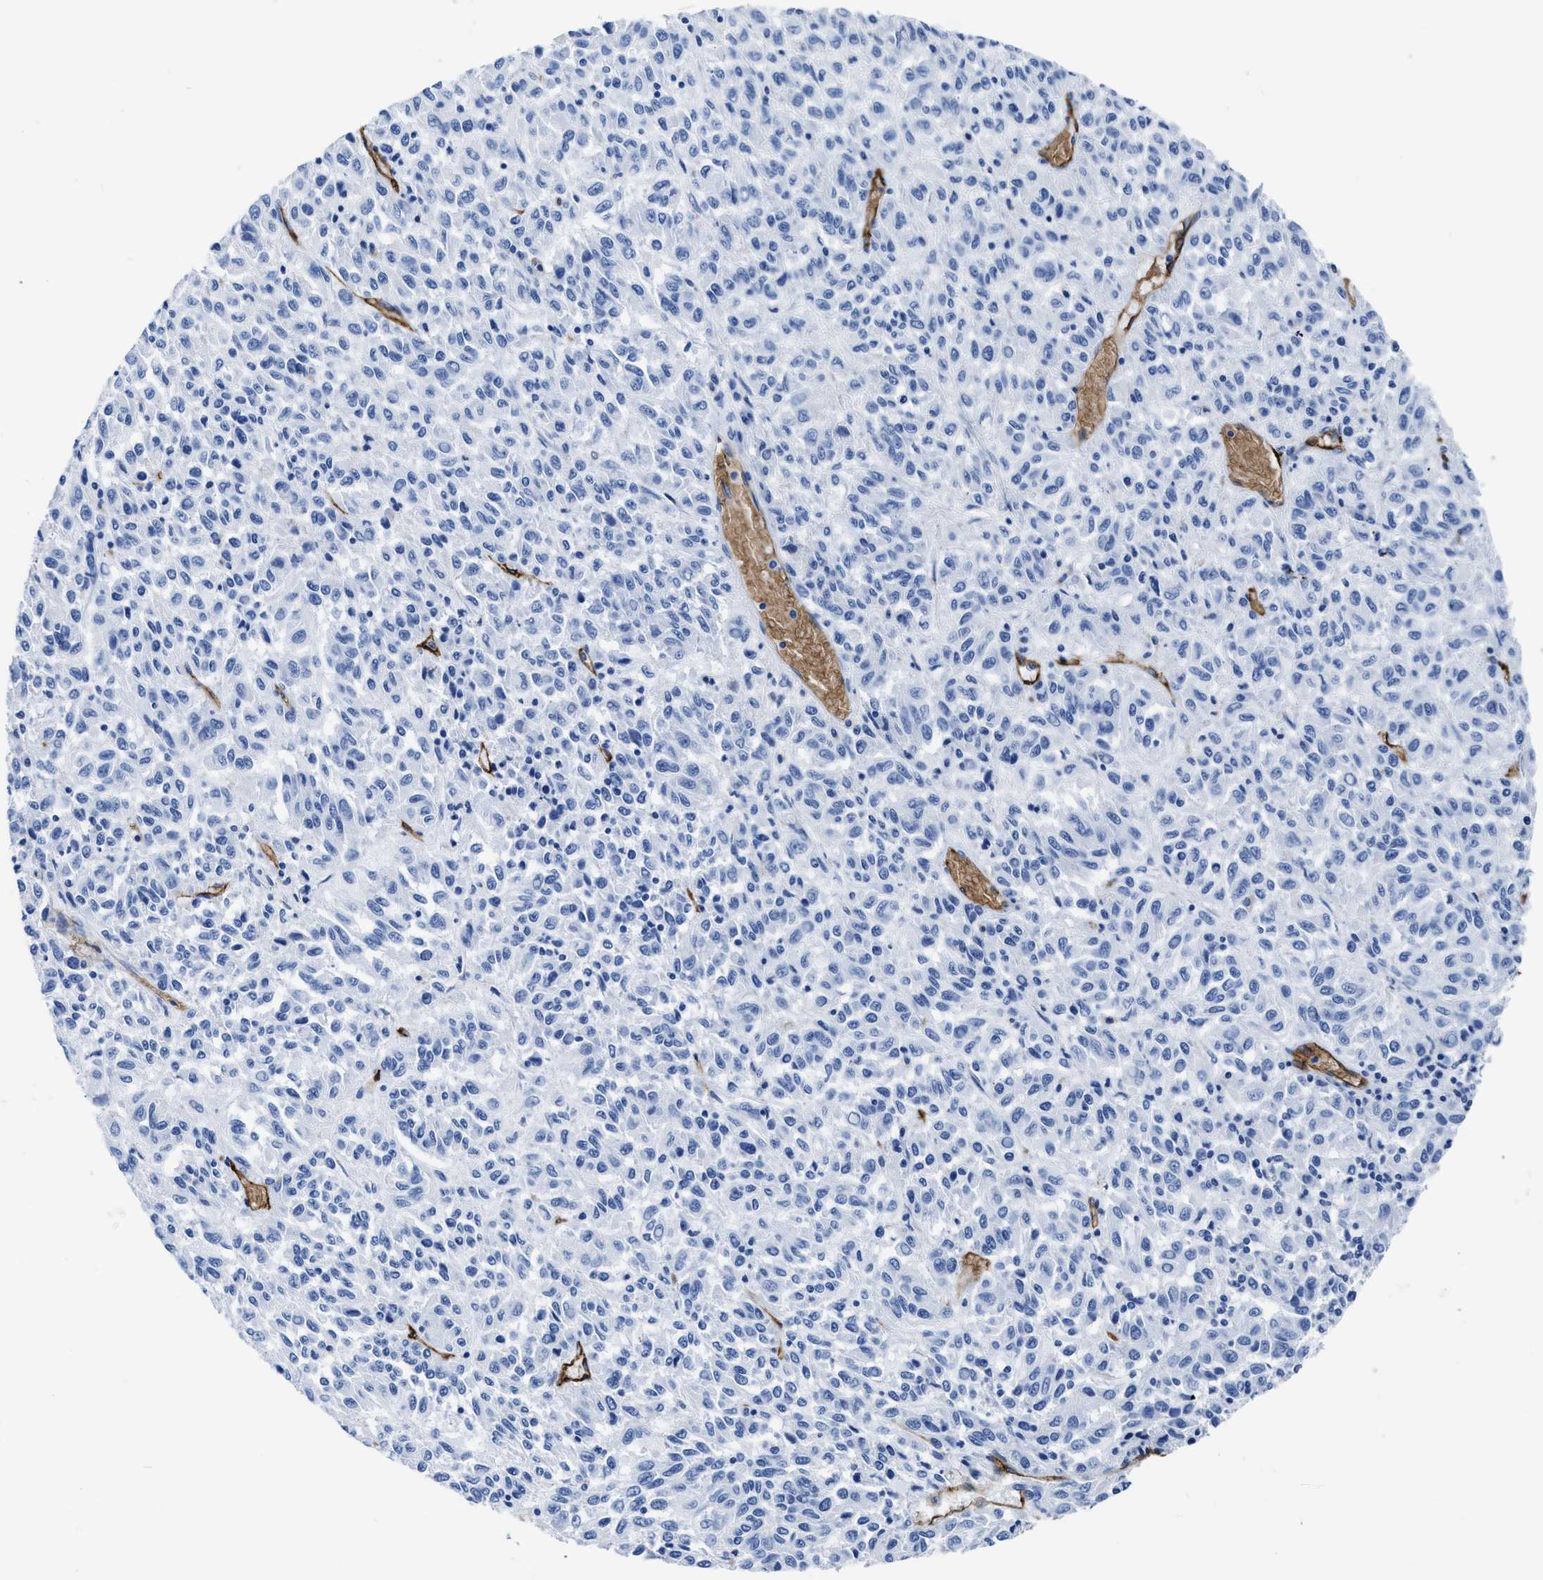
{"staining": {"intensity": "negative", "quantity": "none", "location": "none"}, "tissue": "melanoma", "cell_type": "Tumor cells", "image_type": "cancer", "snomed": [{"axis": "morphology", "description": "Malignant melanoma, Metastatic site"}, {"axis": "topography", "description": "Lung"}], "caption": "Tumor cells show no significant protein staining in malignant melanoma (metastatic site). Nuclei are stained in blue.", "gene": "AQP1", "patient": {"sex": "male", "age": 64}}